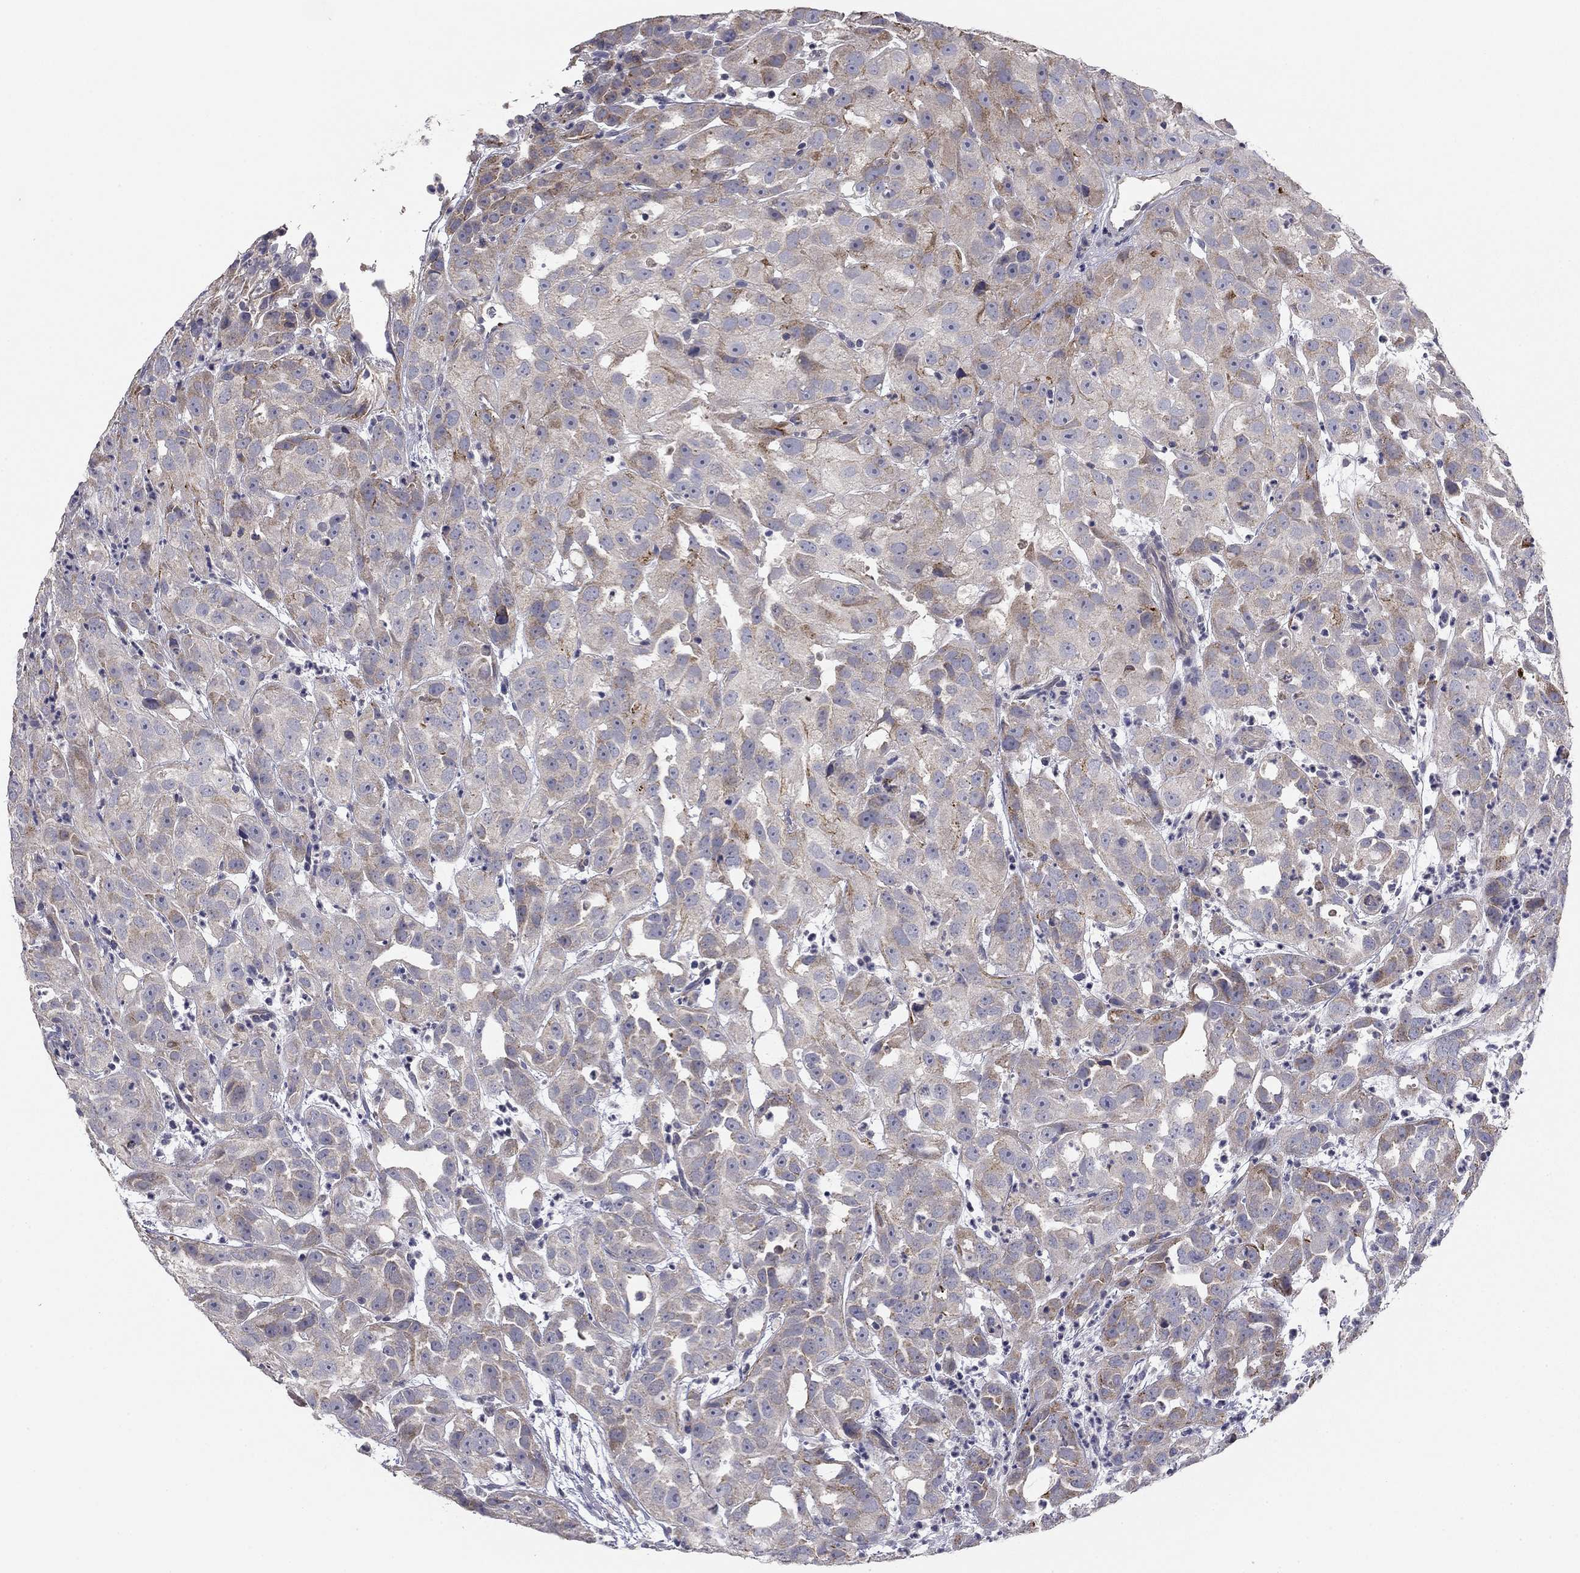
{"staining": {"intensity": "moderate", "quantity": "25%-75%", "location": "cytoplasmic/membranous"}, "tissue": "urothelial cancer", "cell_type": "Tumor cells", "image_type": "cancer", "snomed": [{"axis": "morphology", "description": "Urothelial carcinoma, High grade"}, {"axis": "topography", "description": "Urinary bladder"}], "caption": "Protein expression analysis of human high-grade urothelial carcinoma reveals moderate cytoplasmic/membranous expression in approximately 25%-75% of tumor cells. The staining is performed using DAB brown chromogen to label protein expression. The nuclei are counter-stained blue using hematoxylin.", "gene": "SEPTIN3", "patient": {"sex": "female", "age": 41}}